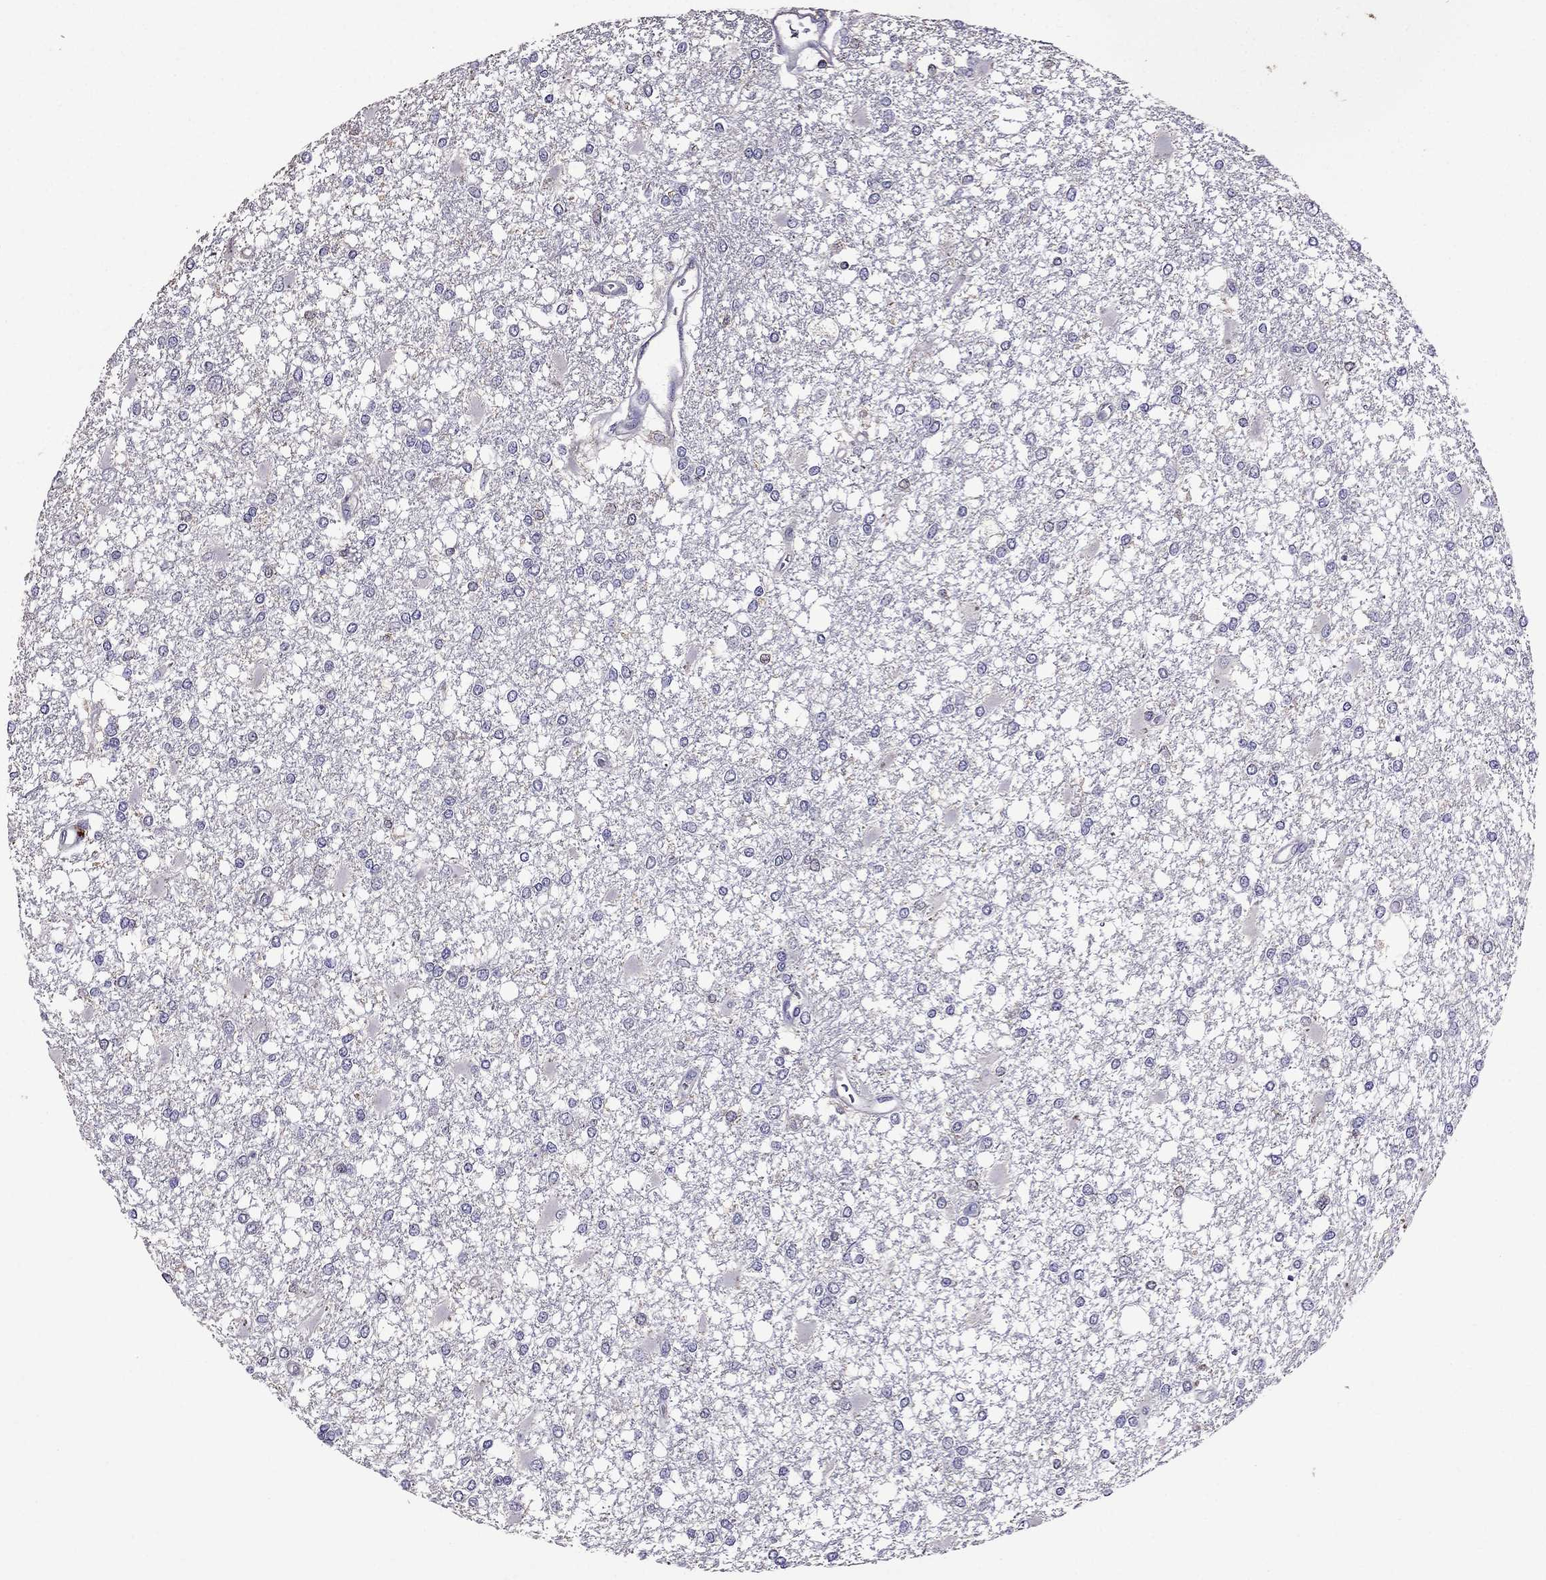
{"staining": {"intensity": "negative", "quantity": "none", "location": "none"}, "tissue": "glioma", "cell_type": "Tumor cells", "image_type": "cancer", "snomed": [{"axis": "morphology", "description": "Glioma, malignant, High grade"}, {"axis": "topography", "description": "Cerebral cortex"}], "caption": "The immunohistochemistry image has no significant positivity in tumor cells of glioma tissue.", "gene": "NKX3-1", "patient": {"sex": "male", "age": 79}}